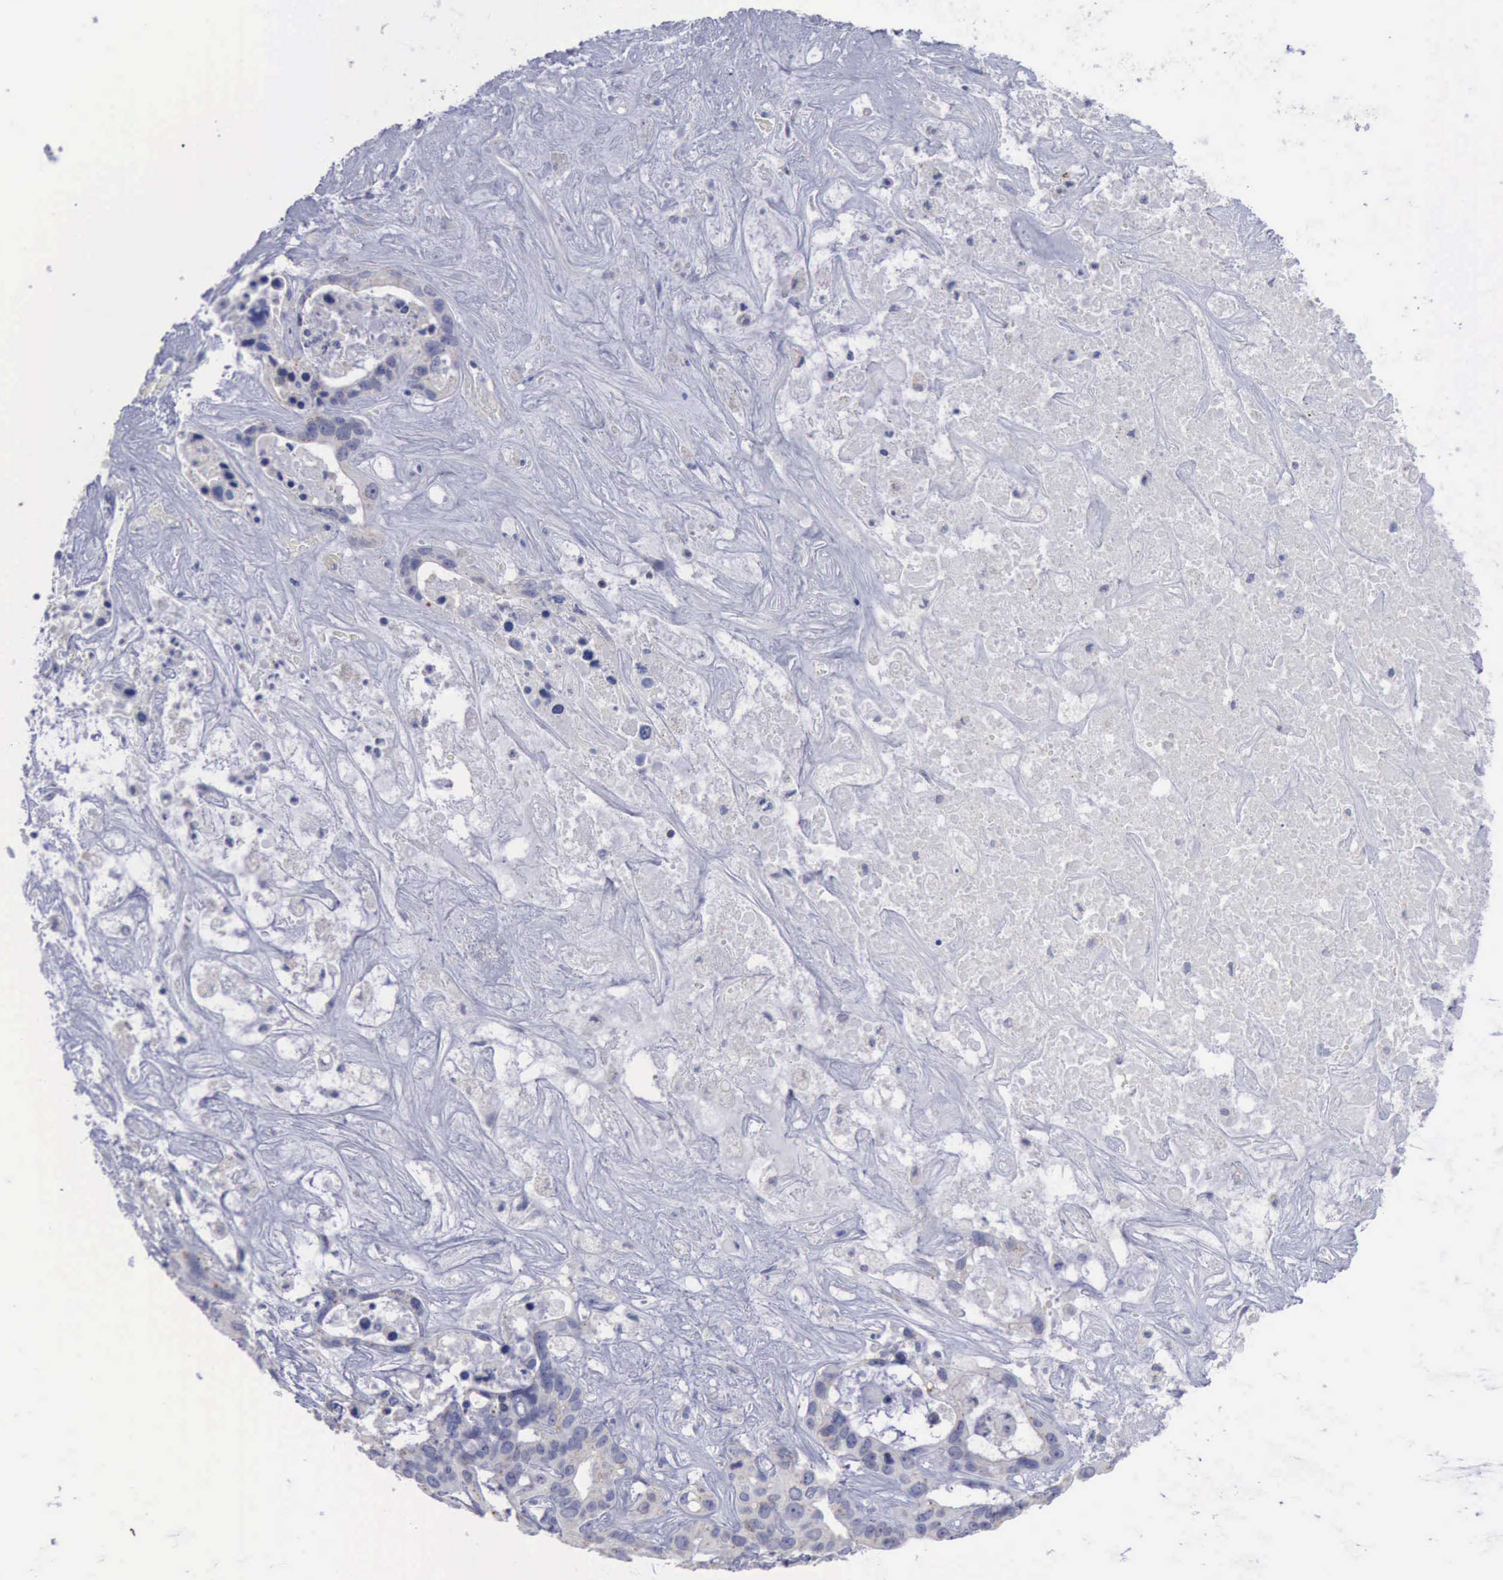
{"staining": {"intensity": "negative", "quantity": "none", "location": "none"}, "tissue": "liver cancer", "cell_type": "Tumor cells", "image_type": "cancer", "snomed": [{"axis": "morphology", "description": "Cholangiocarcinoma"}, {"axis": "topography", "description": "Liver"}], "caption": "An immunohistochemistry histopathology image of cholangiocarcinoma (liver) is shown. There is no staining in tumor cells of cholangiocarcinoma (liver).", "gene": "SATB2", "patient": {"sex": "female", "age": 65}}